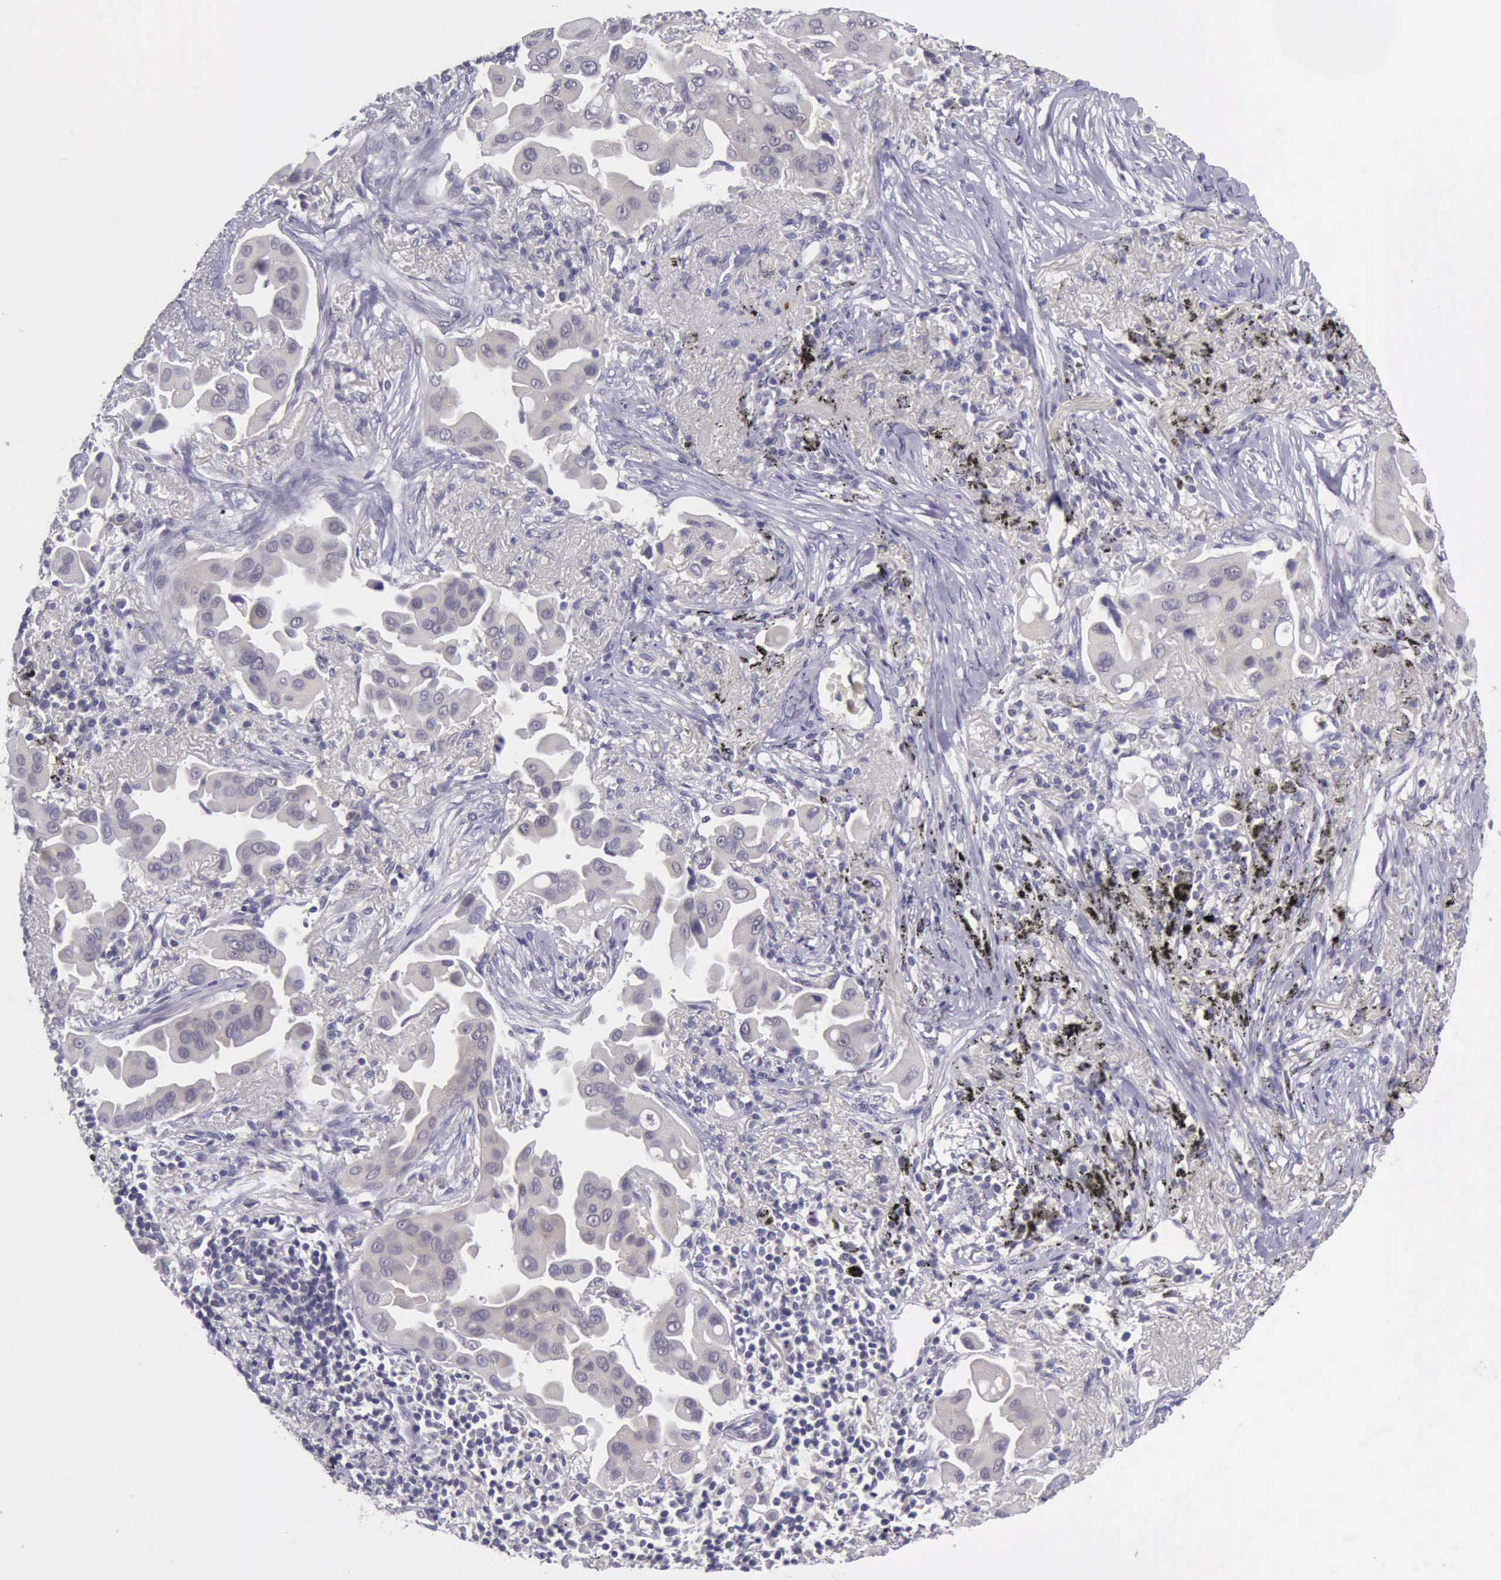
{"staining": {"intensity": "negative", "quantity": "none", "location": "none"}, "tissue": "lung cancer", "cell_type": "Tumor cells", "image_type": "cancer", "snomed": [{"axis": "morphology", "description": "Adenocarcinoma, NOS"}, {"axis": "topography", "description": "Lung"}], "caption": "High power microscopy micrograph of an IHC photomicrograph of lung cancer (adenocarcinoma), revealing no significant expression in tumor cells.", "gene": "ARNT2", "patient": {"sex": "male", "age": 68}}